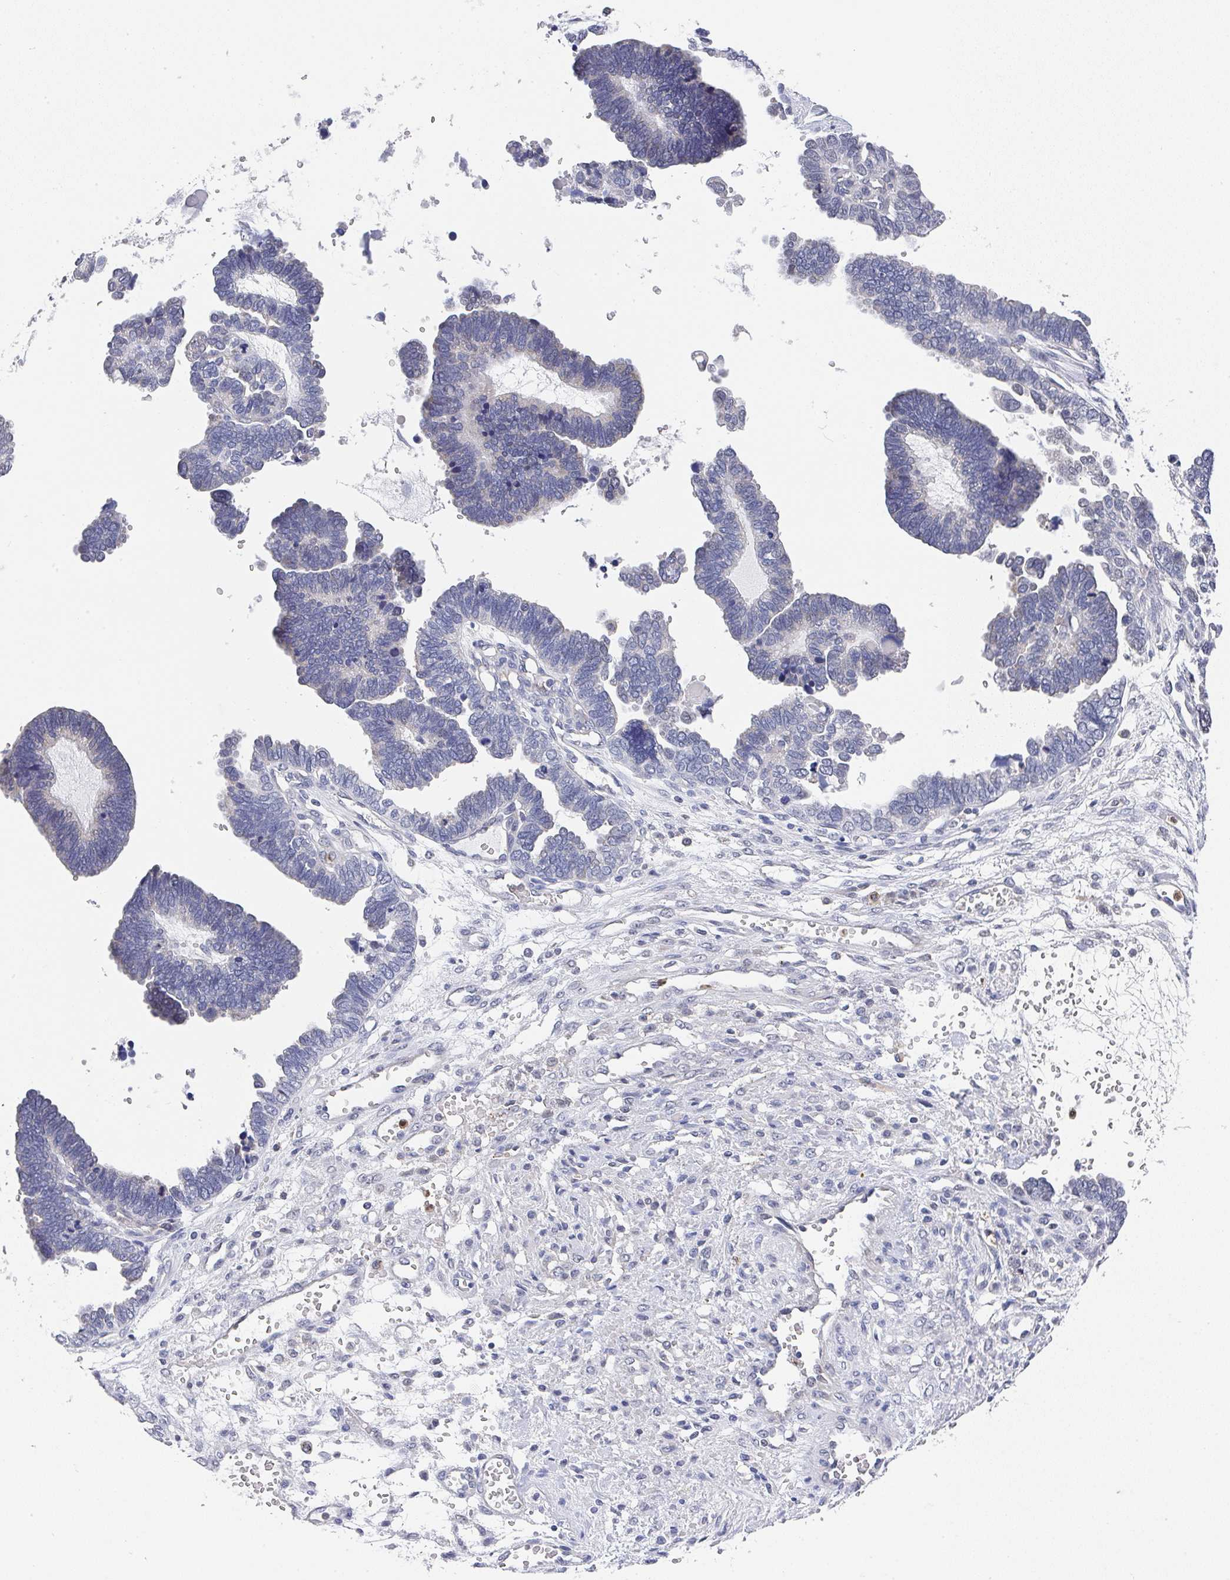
{"staining": {"intensity": "negative", "quantity": "none", "location": "none"}, "tissue": "ovarian cancer", "cell_type": "Tumor cells", "image_type": "cancer", "snomed": [{"axis": "morphology", "description": "Cystadenocarcinoma, serous, NOS"}, {"axis": "topography", "description": "Ovary"}], "caption": "The histopathology image demonstrates no significant expression in tumor cells of serous cystadenocarcinoma (ovarian). Brightfield microscopy of IHC stained with DAB (brown) and hematoxylin (blue), captured at high magnification.", "gene": "NCF1", "patient": {"sex": "female", "age": 51}}